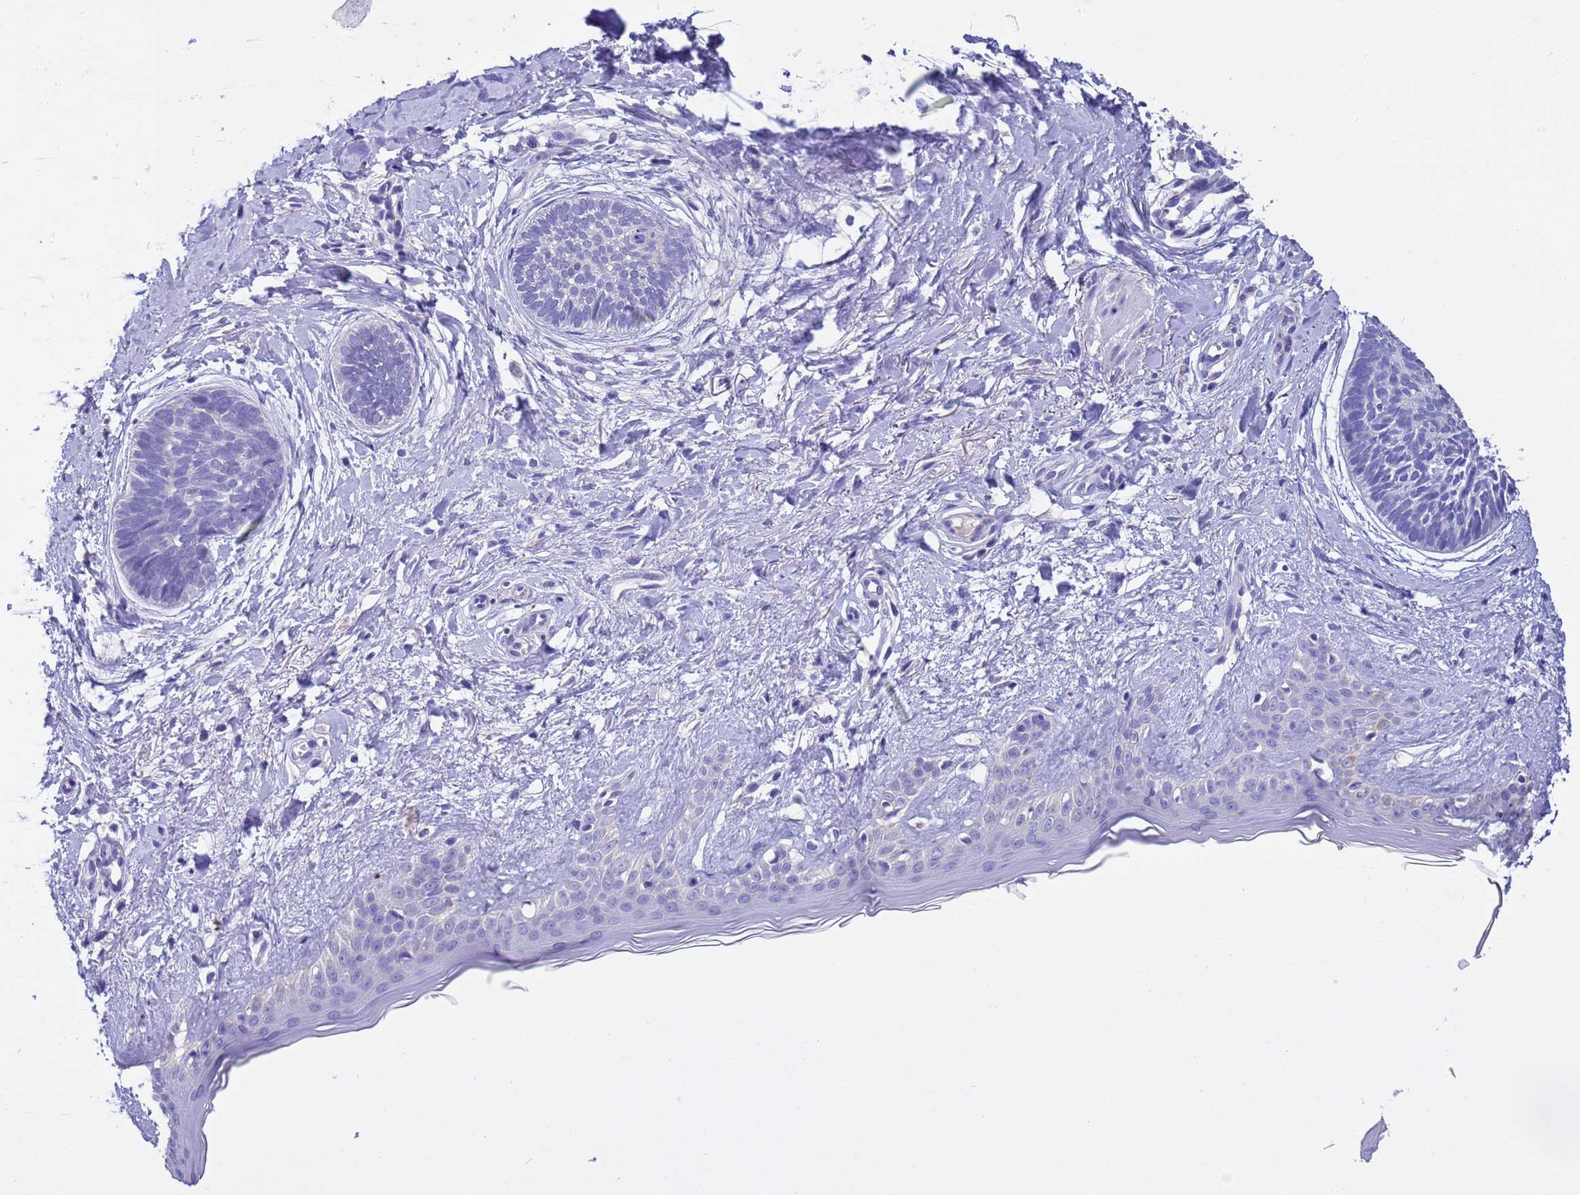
{"staining": {"intensity": "negative", "quantity": "none", "location": "none"}, "tissue": "skin cancer", "cell_type": "Tumor cells", "image_type": "cancer", "snomed": [{"axis": "morphology", "description": "Basal cell carcinoma"}, {"axis": "topography", "description": "Skin"}], "caption": "The micrograph exhibits no staining of tumor cells in skin cancer. (Immunohistochemistry (ihc), brightfield microscopy, high magnification).", "gene": "SLC24A3", "patient": {"sex": "female", "age": 81}}